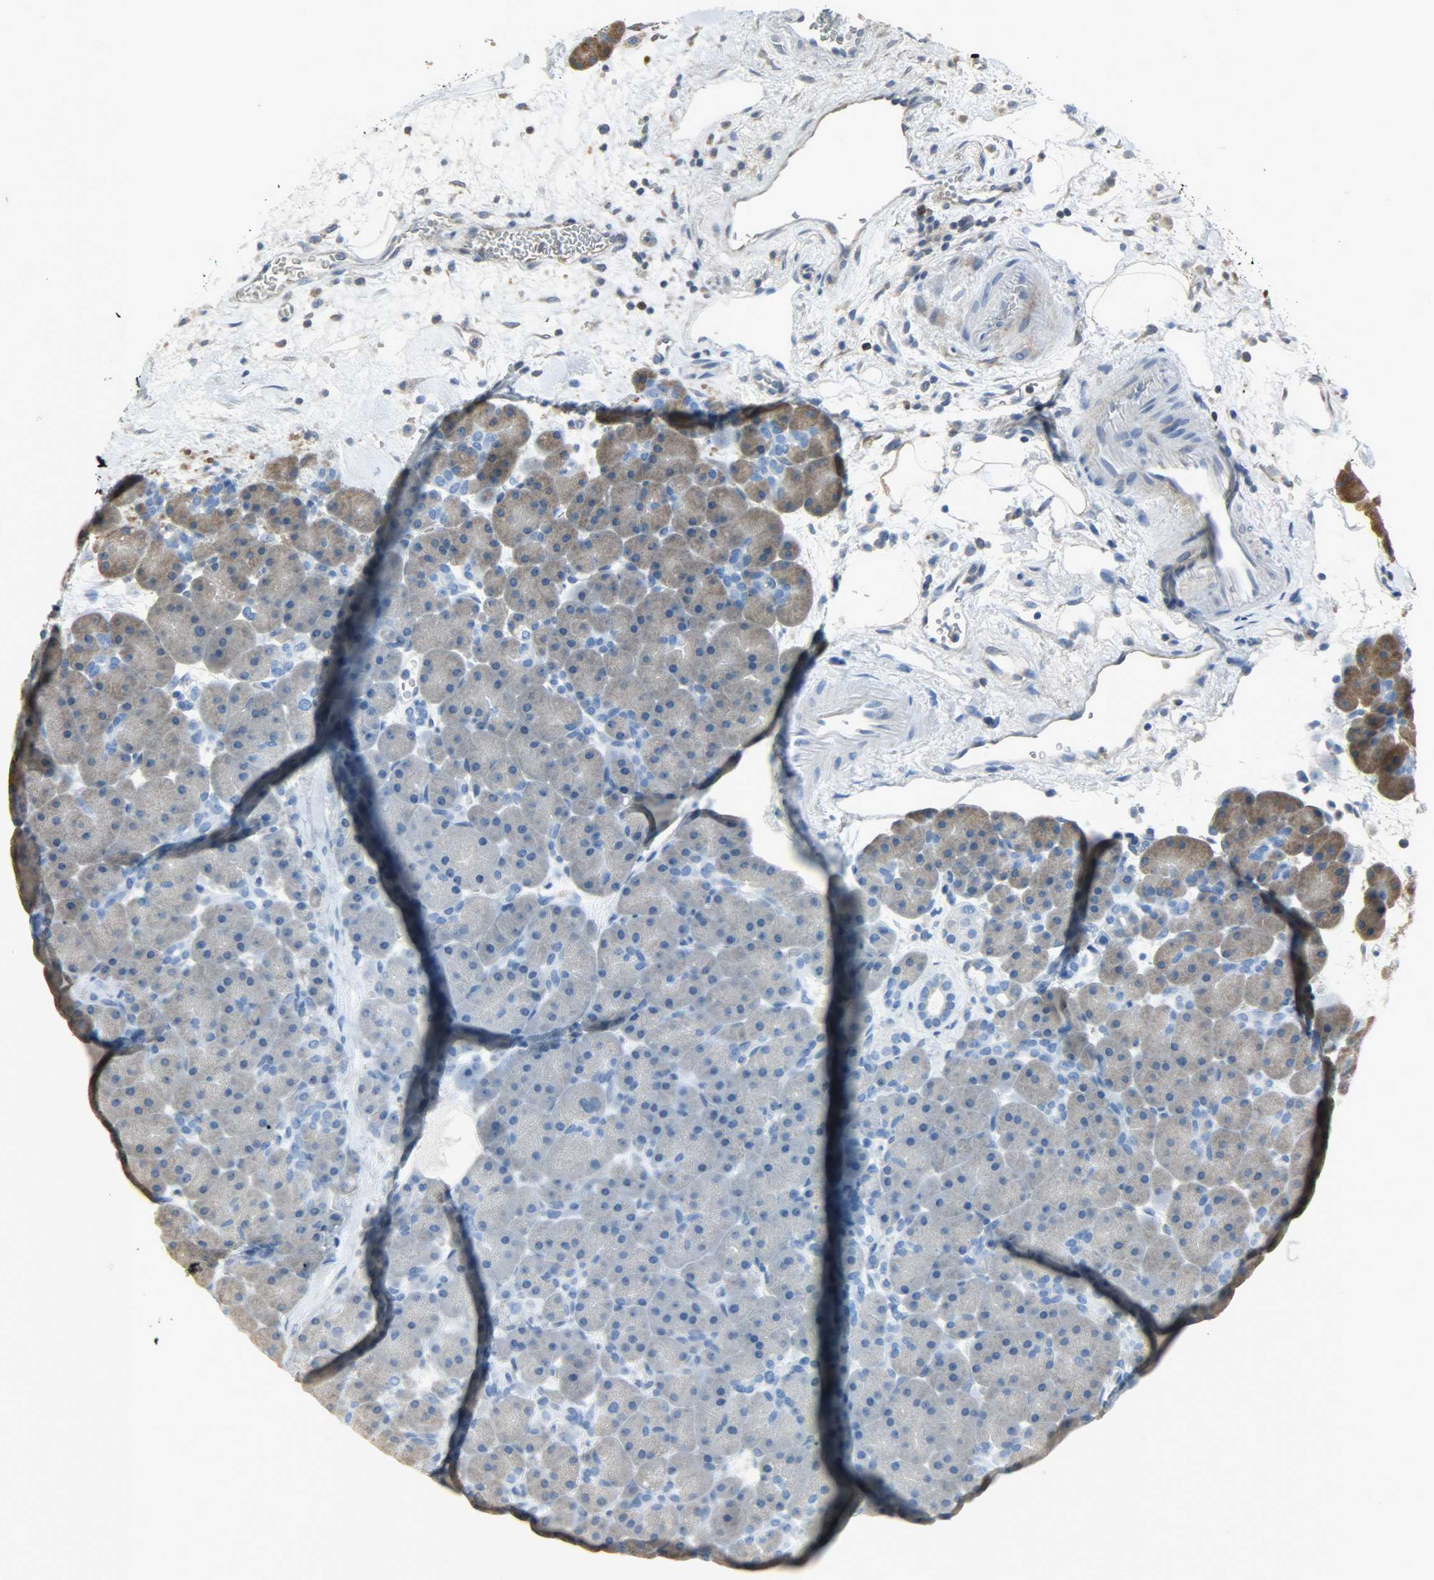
{"staining": {"intensity": "weak", "quantity": ">75%", "location": "cytoplasmic/membranous"}, "tissue": "pancreas", "cell_type": "Exocrine glandular cells", "image_type": "normal", "snomed": [{"axis": "morphology", "description": "Normal tissue, NOS"}, {"axis": "topography", "description": "Pancreas"}], "caption": "Immunohistochemistry (IHC) photomicrograph of unremarkable pancreas: human pancreas stained using IHC demonstrates low levels of weak protein expression localized specifically in the cytoplasmic/membranous of exocrine glandular cells, appearing as a cytoplasmic/membranous brown color.", "gene": "LDHB", "patient": {"sex": "male", "age": 66}}